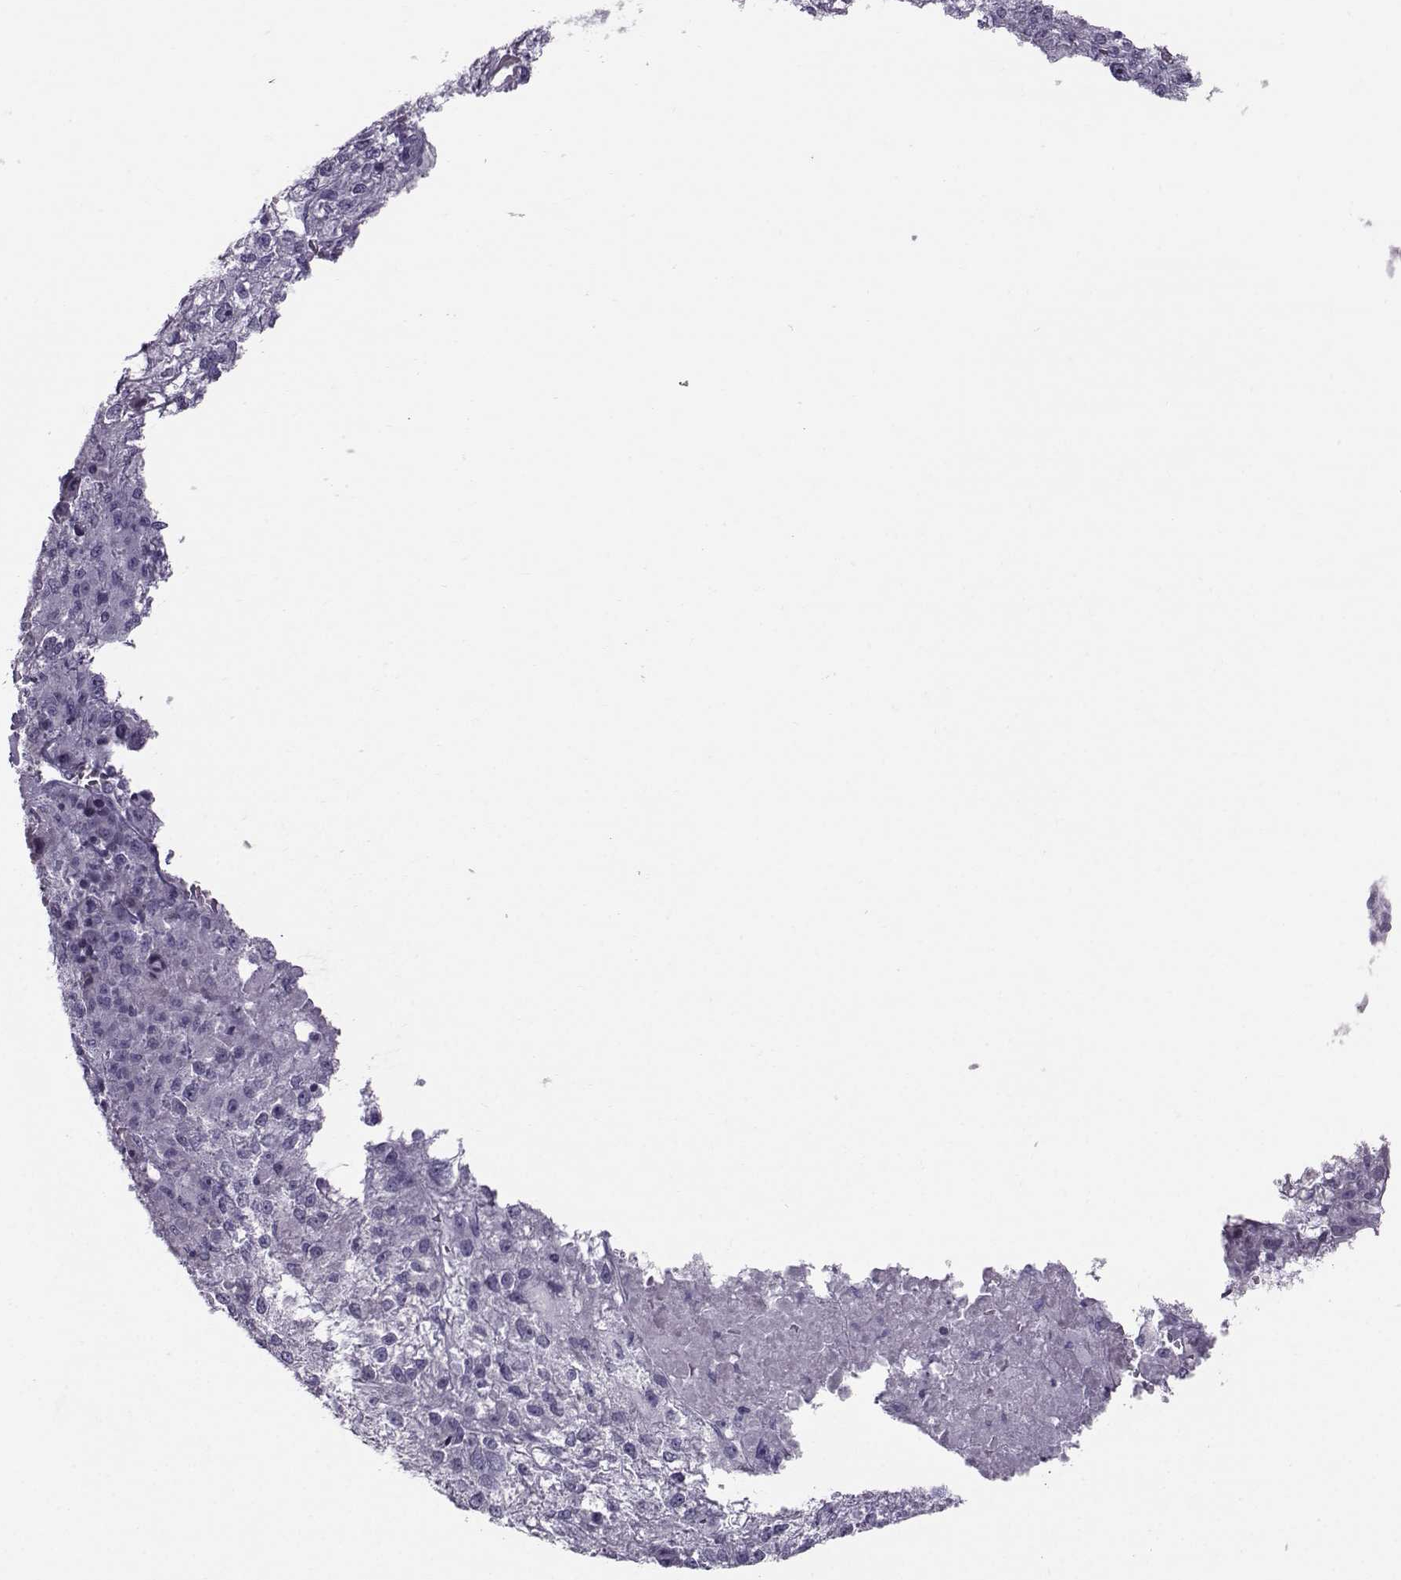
{"staining": {"intensity": "negative", "quantity": "none", "location": "none"}, "tissue": "liver cancer", "cell_type": "Tumor cells", "image_type": "cancer", "snomed": [{"axis": "morphology", "description": "Carcinoma, Hepatocellular, NOS"}, {"axis": "topography", "description": "Liver"}], "caption": "Liver cancer stained for a protein using immunohistochemistry displays no positivity tumor cells.", "gene": "DMRT3", "patient": {"sex": "male", "age": 56}}